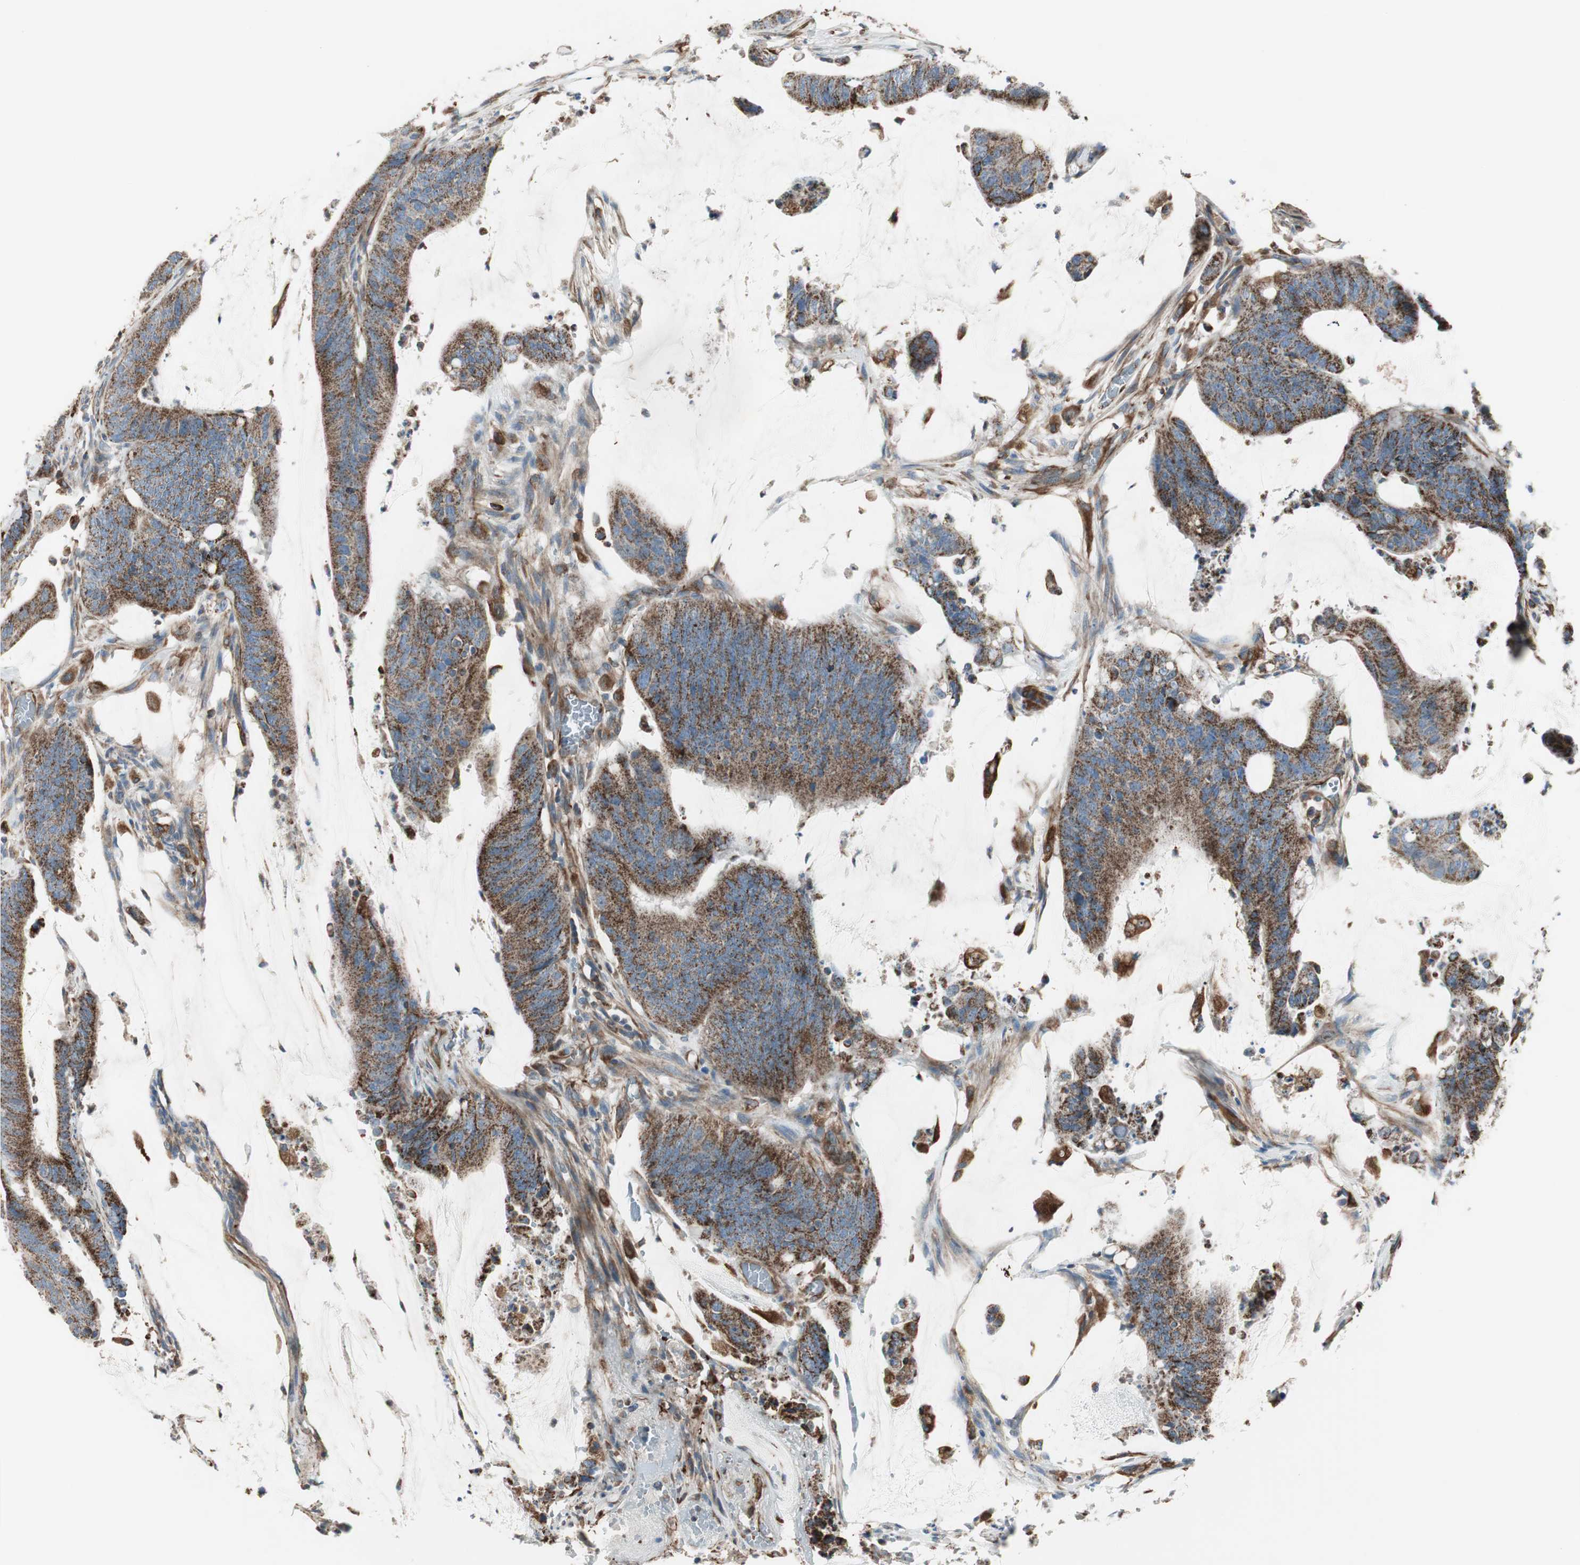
{"staining": {"intensity": "moderate", "quantity": ">75%", "location": "cytoplasmic/membranous"}, "tissue": "colorectal cancer", "cell_type": "Tumor cells", "image_type": "cancer", "snomed": [{"axis": "morphology", "description": "Adenocarcinoma, NOS"}, {"axis": "topography", "description": "Rectum"}], "caption": "A brown stain highlights moderate cytoplasmic/membranous positivity of a protein in human adenocarcinoma (colorectal) tumor cells.", "gene": "SRCIN1", "patient": {"sex": "female", "age": 66}}